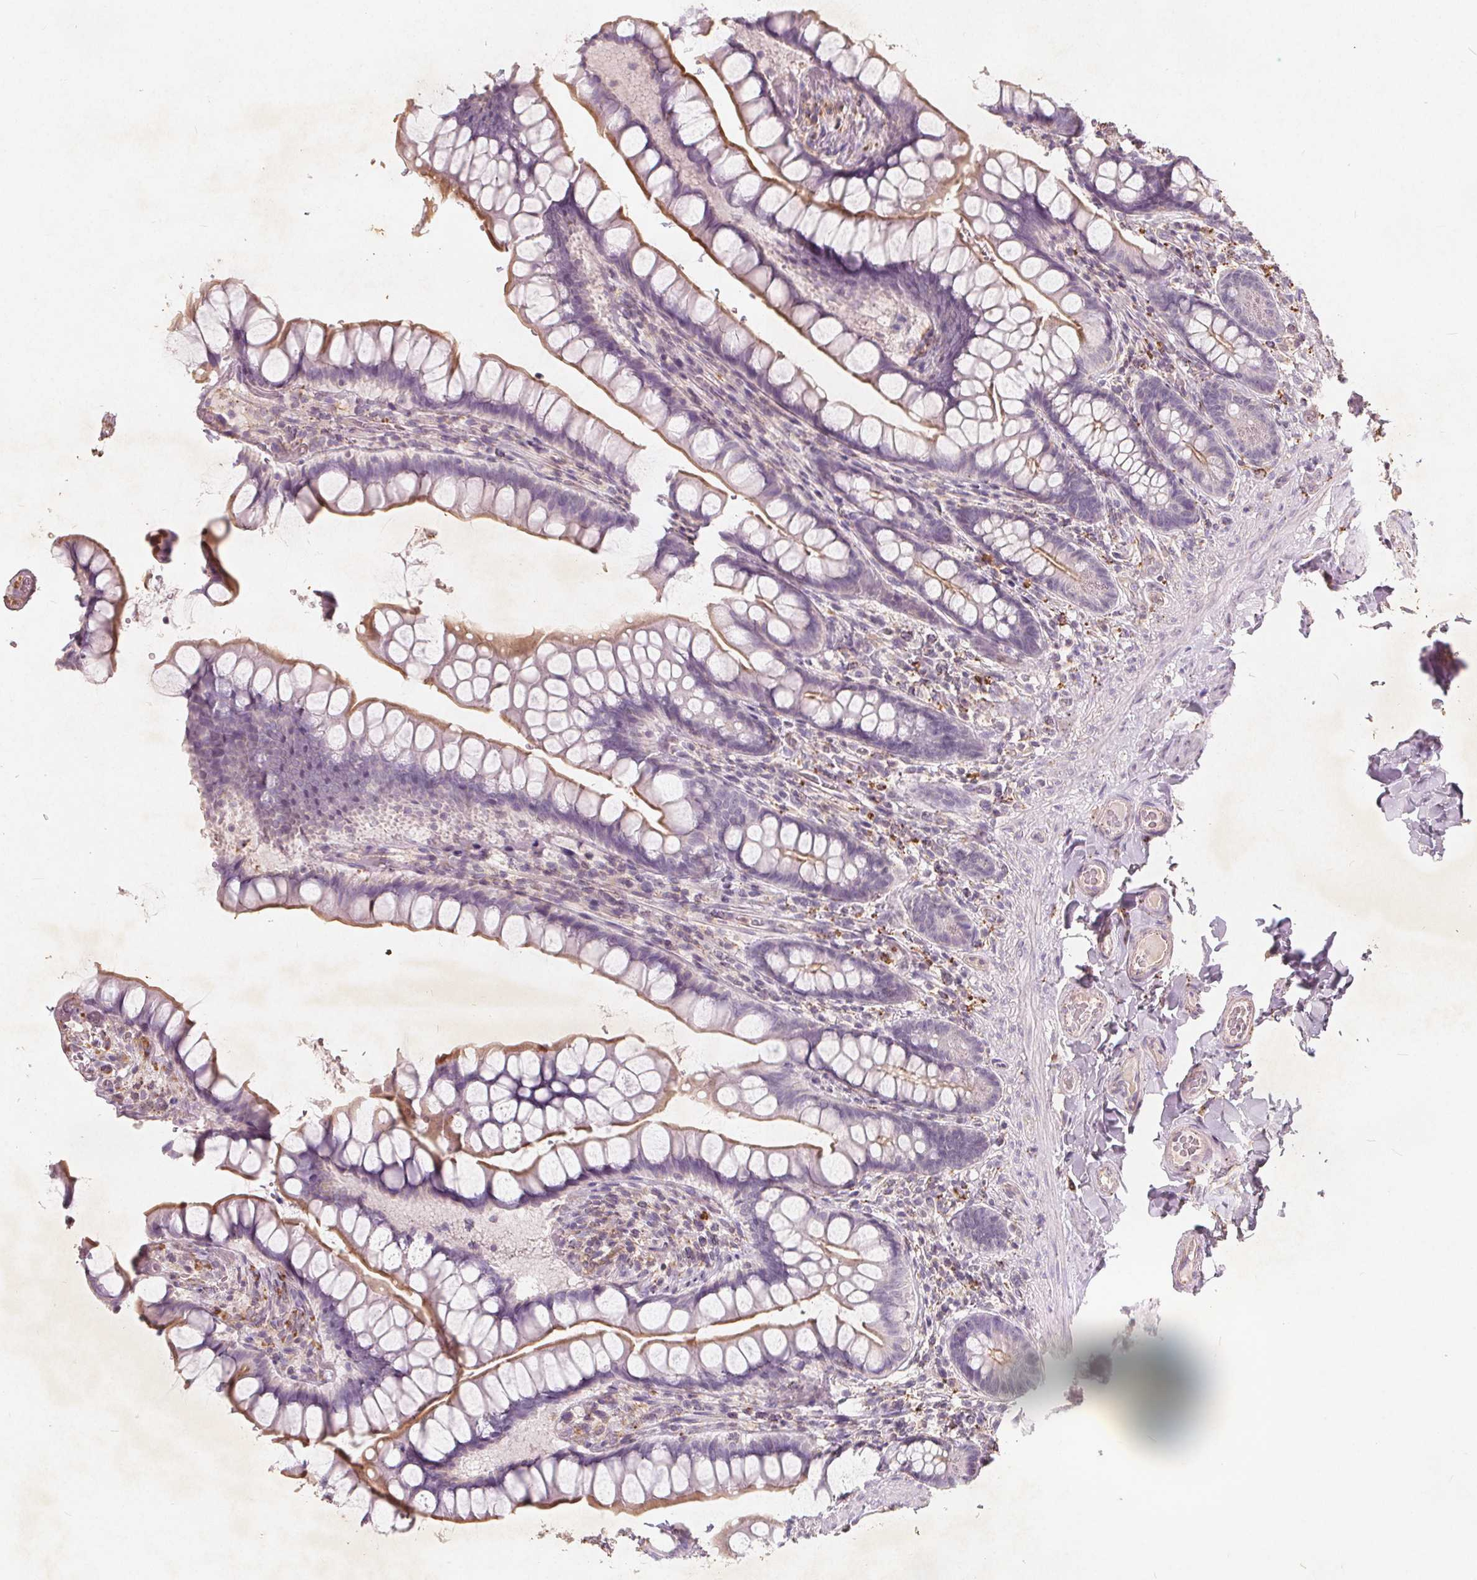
{"staining": {"intensity": "moderate", "quantity": "<25%", "location": "cytoplasmic/membranous"}, "tissue": "small intestine", "cell_type": "Glandular cells", "image_type": "normal", "snomed": [{"axis": "morphology", "description": "Normal tissue, NOS"}, {"axis": "topography", "description": "Small intestine"}], "caption": "Moderate cytoplasmic/membranous positivity for a protein is identified in about <25% of glandular cells of unremarkable small intestine using IHC.", "gene": "C19orf84", "patient": {"sex": "male", "age": 70}}